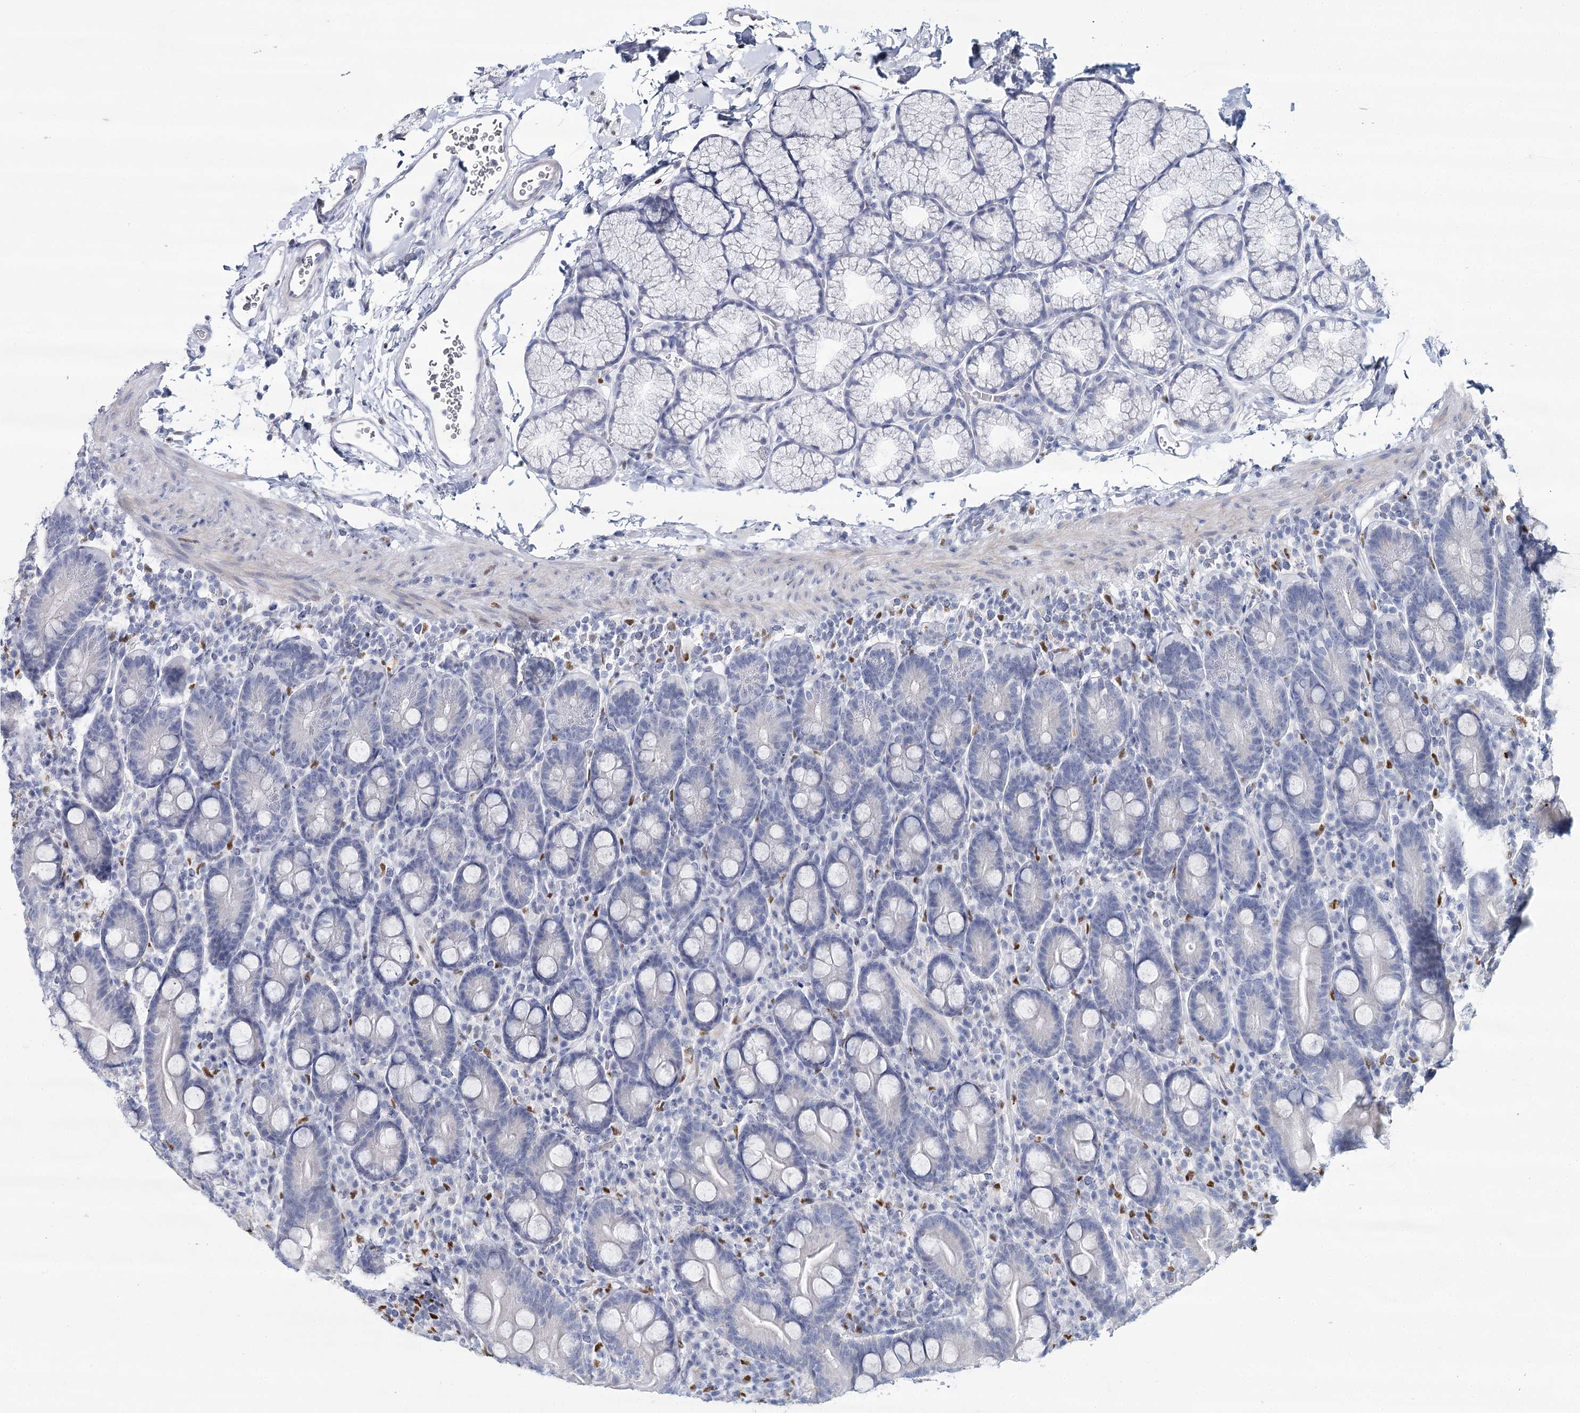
{"staining": {"intensity": "negative", "quantity": "none", "location": "none"}, "tissue": "duodenum", "cell_type": "Glandular cells", "image_type": "normal", "snomed": [{"axis": "morphology", "description": "Normal tissue, NOS"}, {"axis": "topography", "description": "Duodenum"}], "caption": "DAB immunohistochemical staining of benign duodenum demonstrates no significant staining in glandular cells.", "gene": "IGSF3", "patient": {"sex": "male", "age": 35}}